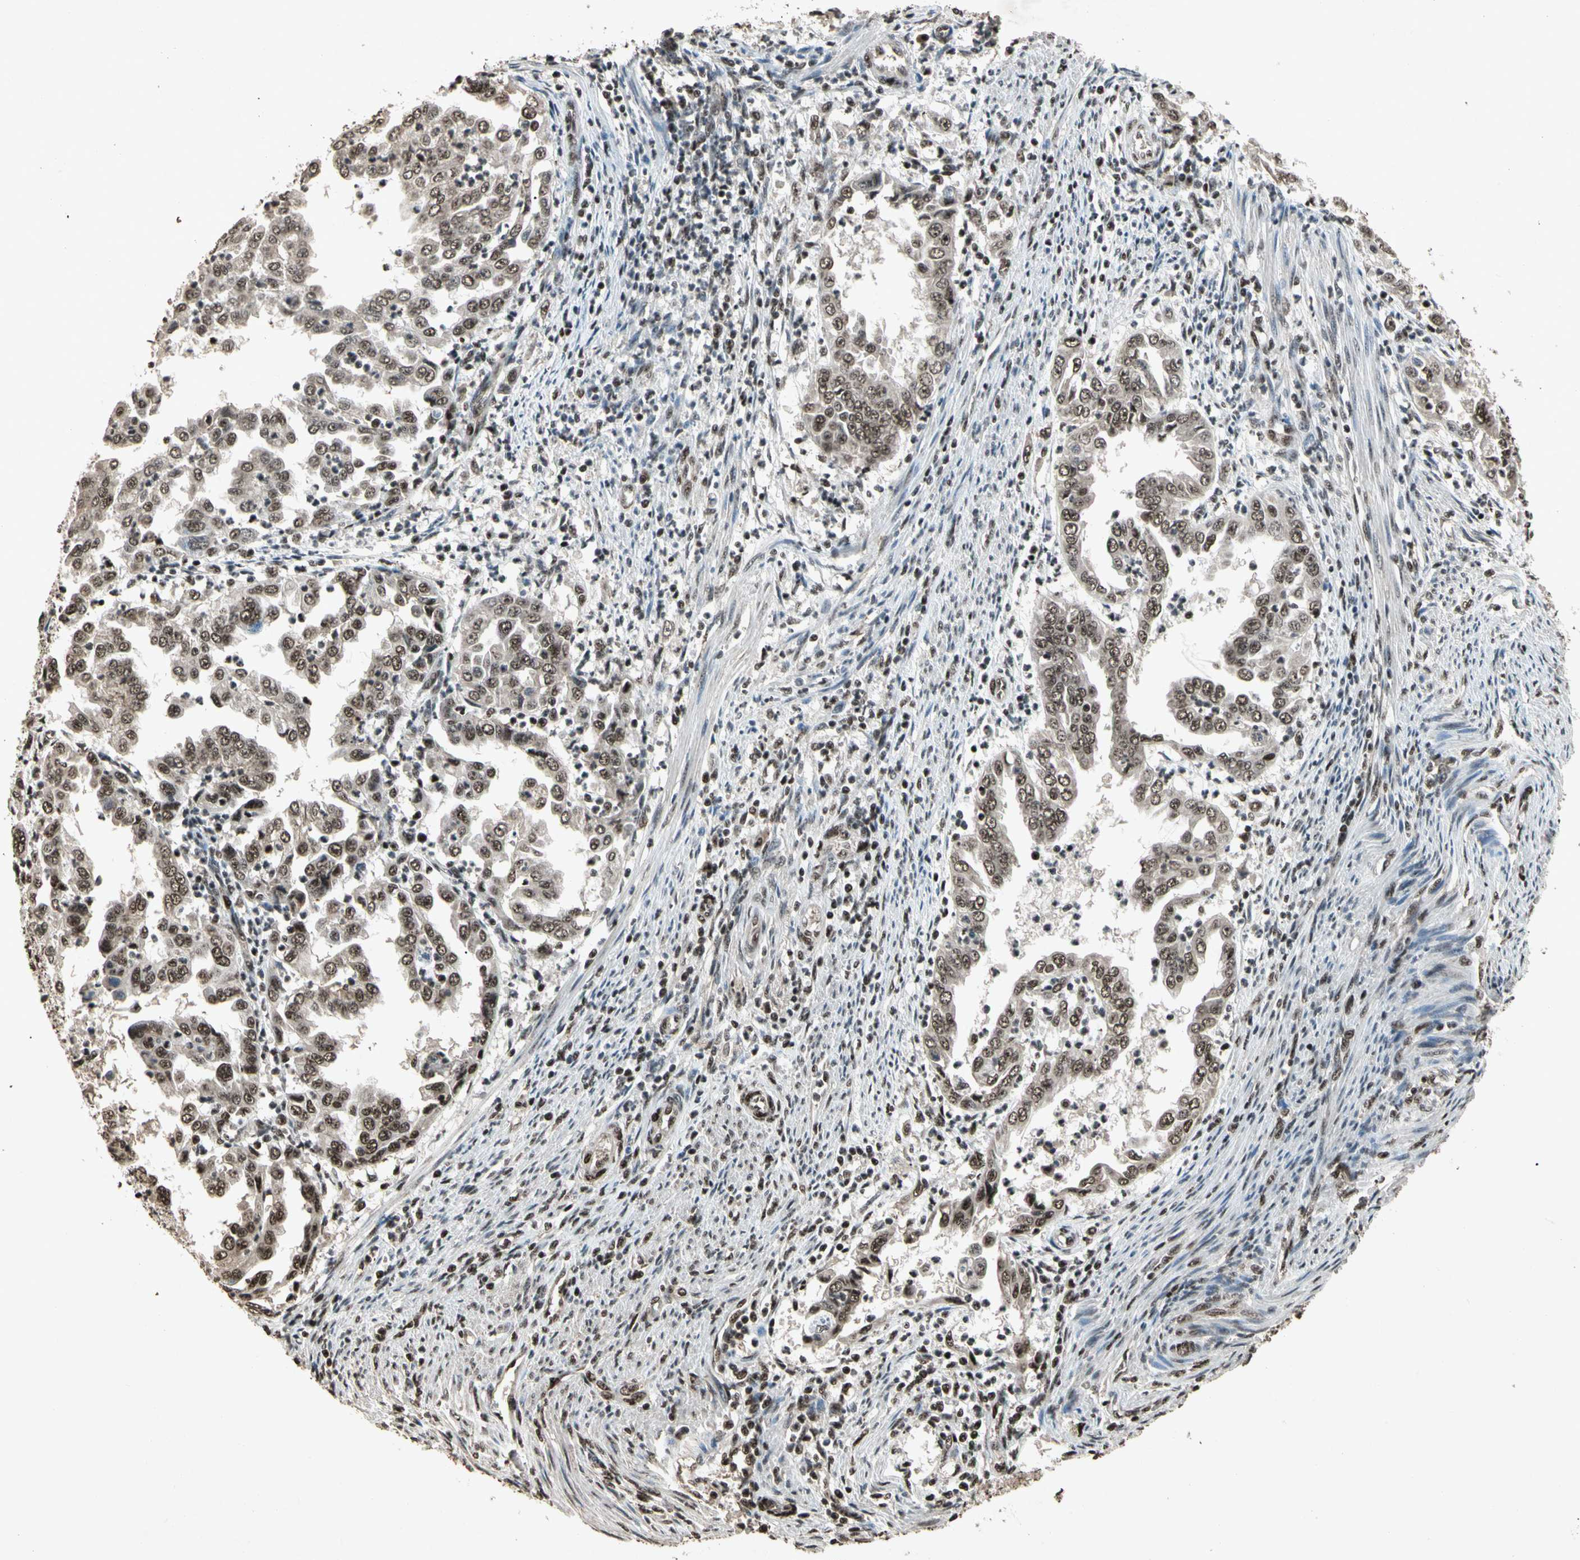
{"staining": {"intensity": "strong", "quantity": ">75%", "location": "nuclear"}, "tissue": "endometrial cancer", "cell_type": "Tumor cells", "image_type": "cancer", "snomed": [{"axis": "morphology", "description": "Adenocarcinoma, NOS"}, {"axis": "topography", "description": "Endometrium"}], "caption": "Brown immunohistochemical staining in adenocarcinoma (endometrial) shows strong nuclear expression in about >75% of tumor cells. Using DAB (3,3'-diaminobenzidine) (brown) and hematoxylin (blue) stains, captured at high magnification using brightfield microscopy.", "gene": "TBX2", "patient": {"sex": "female", "age": 85}}